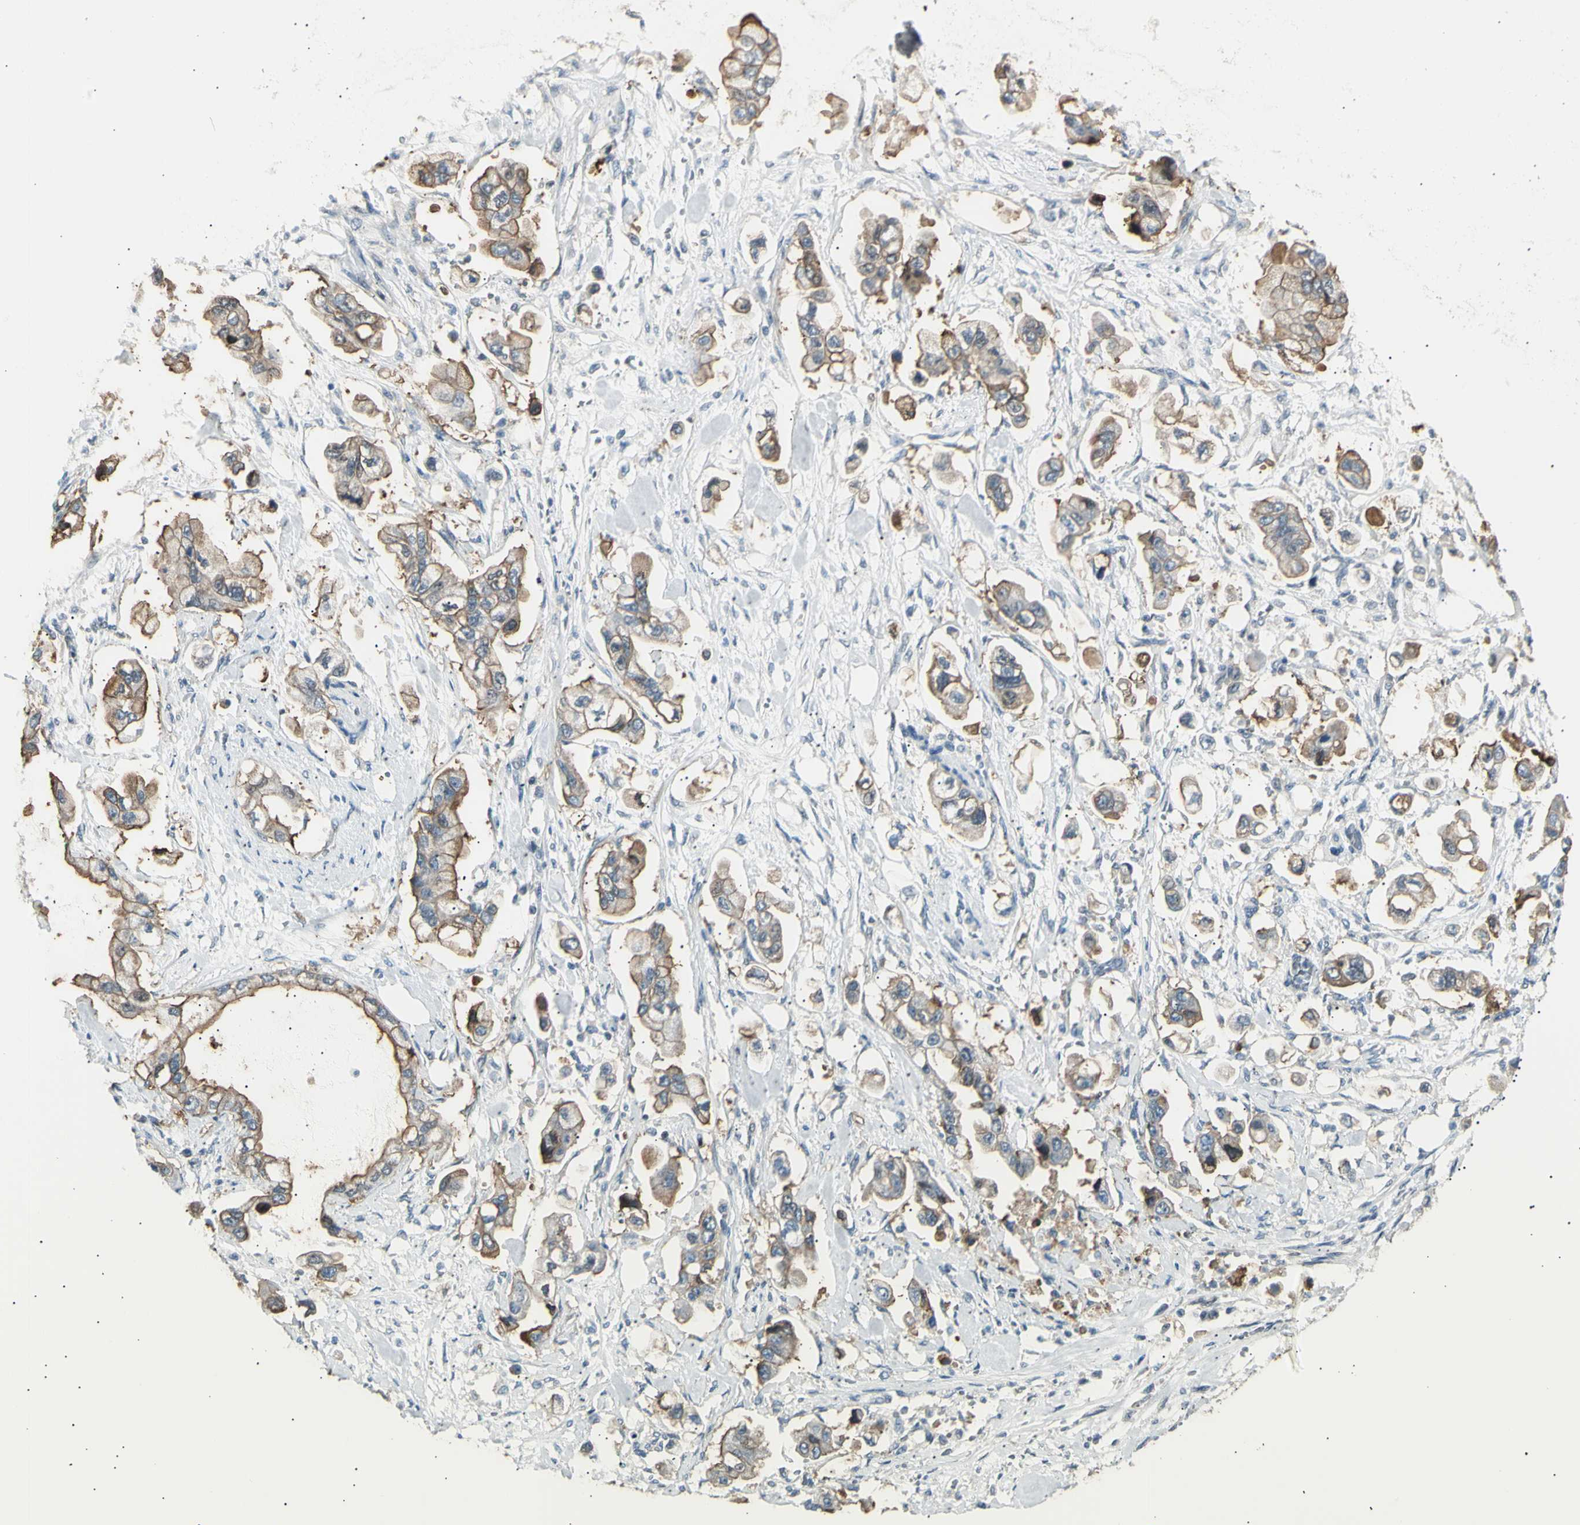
{"staining": {"intensity": "moderate", "quantity": ">75%", "location": "cytoplasmic/membranous"}, "tissue": "stomach cancer", "cell_type": "Tumor cells", "image_type": "cancer", "snomed": [{"axis": "morphology", "description": "Adenocarcinoma, NOS"}, {"axis": "topography", "description": "Stomach"}], "caption": "Immunohistochemical staining of human stomach adenocarcinoma reveals medium levels of moderate cytoplasmic/membranous staining in about >75% of tumor cells.", "gene": "LHPP", "patient": {"sex": "male", "age": 62}}